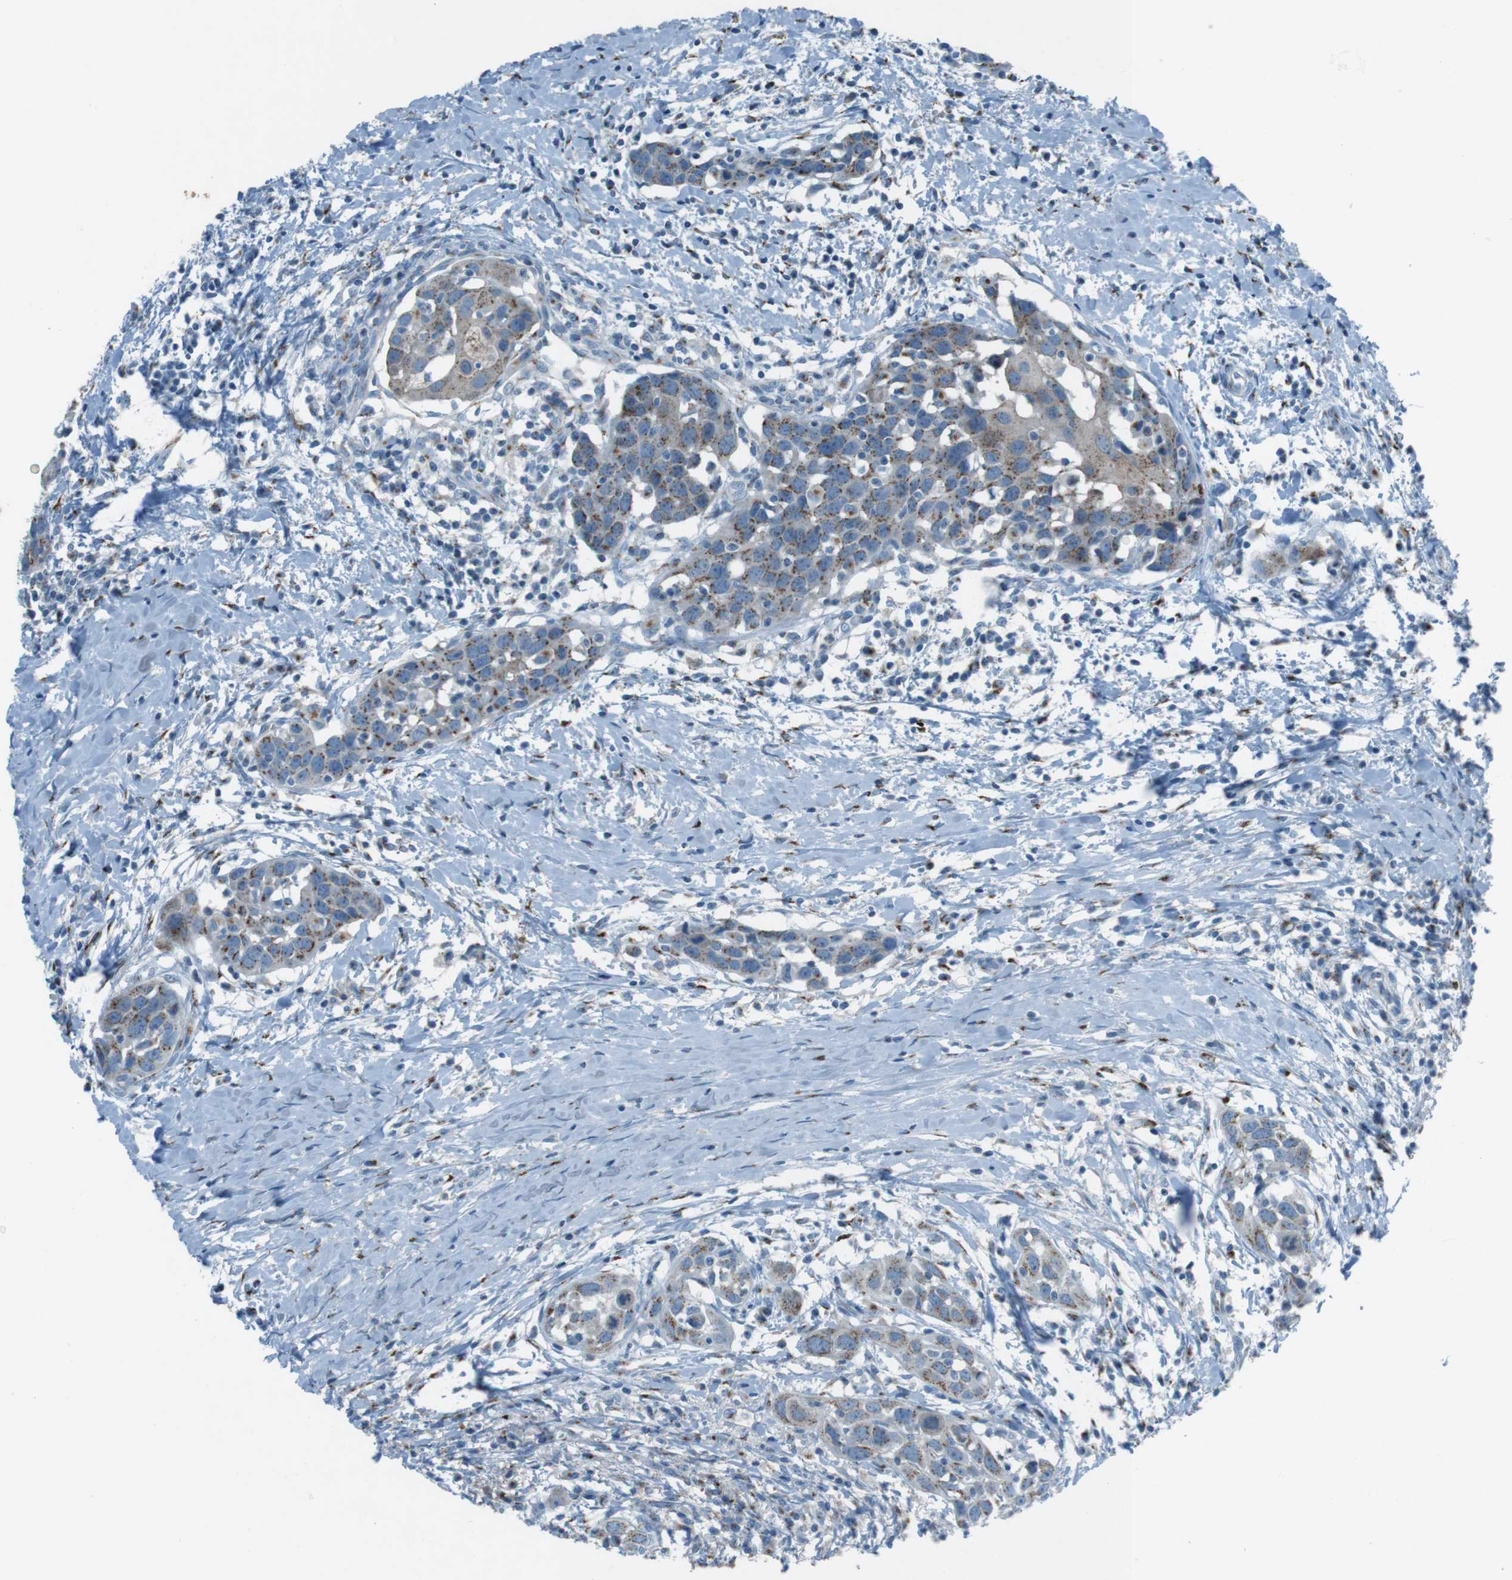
{"staining": {"intensity": "moderate", "quantity": "25%-75%", "location": "cytoplasmic/membranous"}, "tissue": "head and neck cancer", "cell_type": "Tumor cells", "image_type": "cancer", "snomed": [{"axis": "morphology", "description": "Squamous cell carcinoma, NOS"}, {"axis": "topography", "description": "Oral tissue"}, {"axis": "topography", "description": "Head-Neck"}], "caption": "There is medium levels of moderate cytoplasmic/membranous positivity in tumor cells of head and neck cancer (squamous cell carcinoma), as demonstrated by immunohistochemical staining (brown color).", "gene": "TXNDC15", "patient": {"sex": "female", "age": 50}}